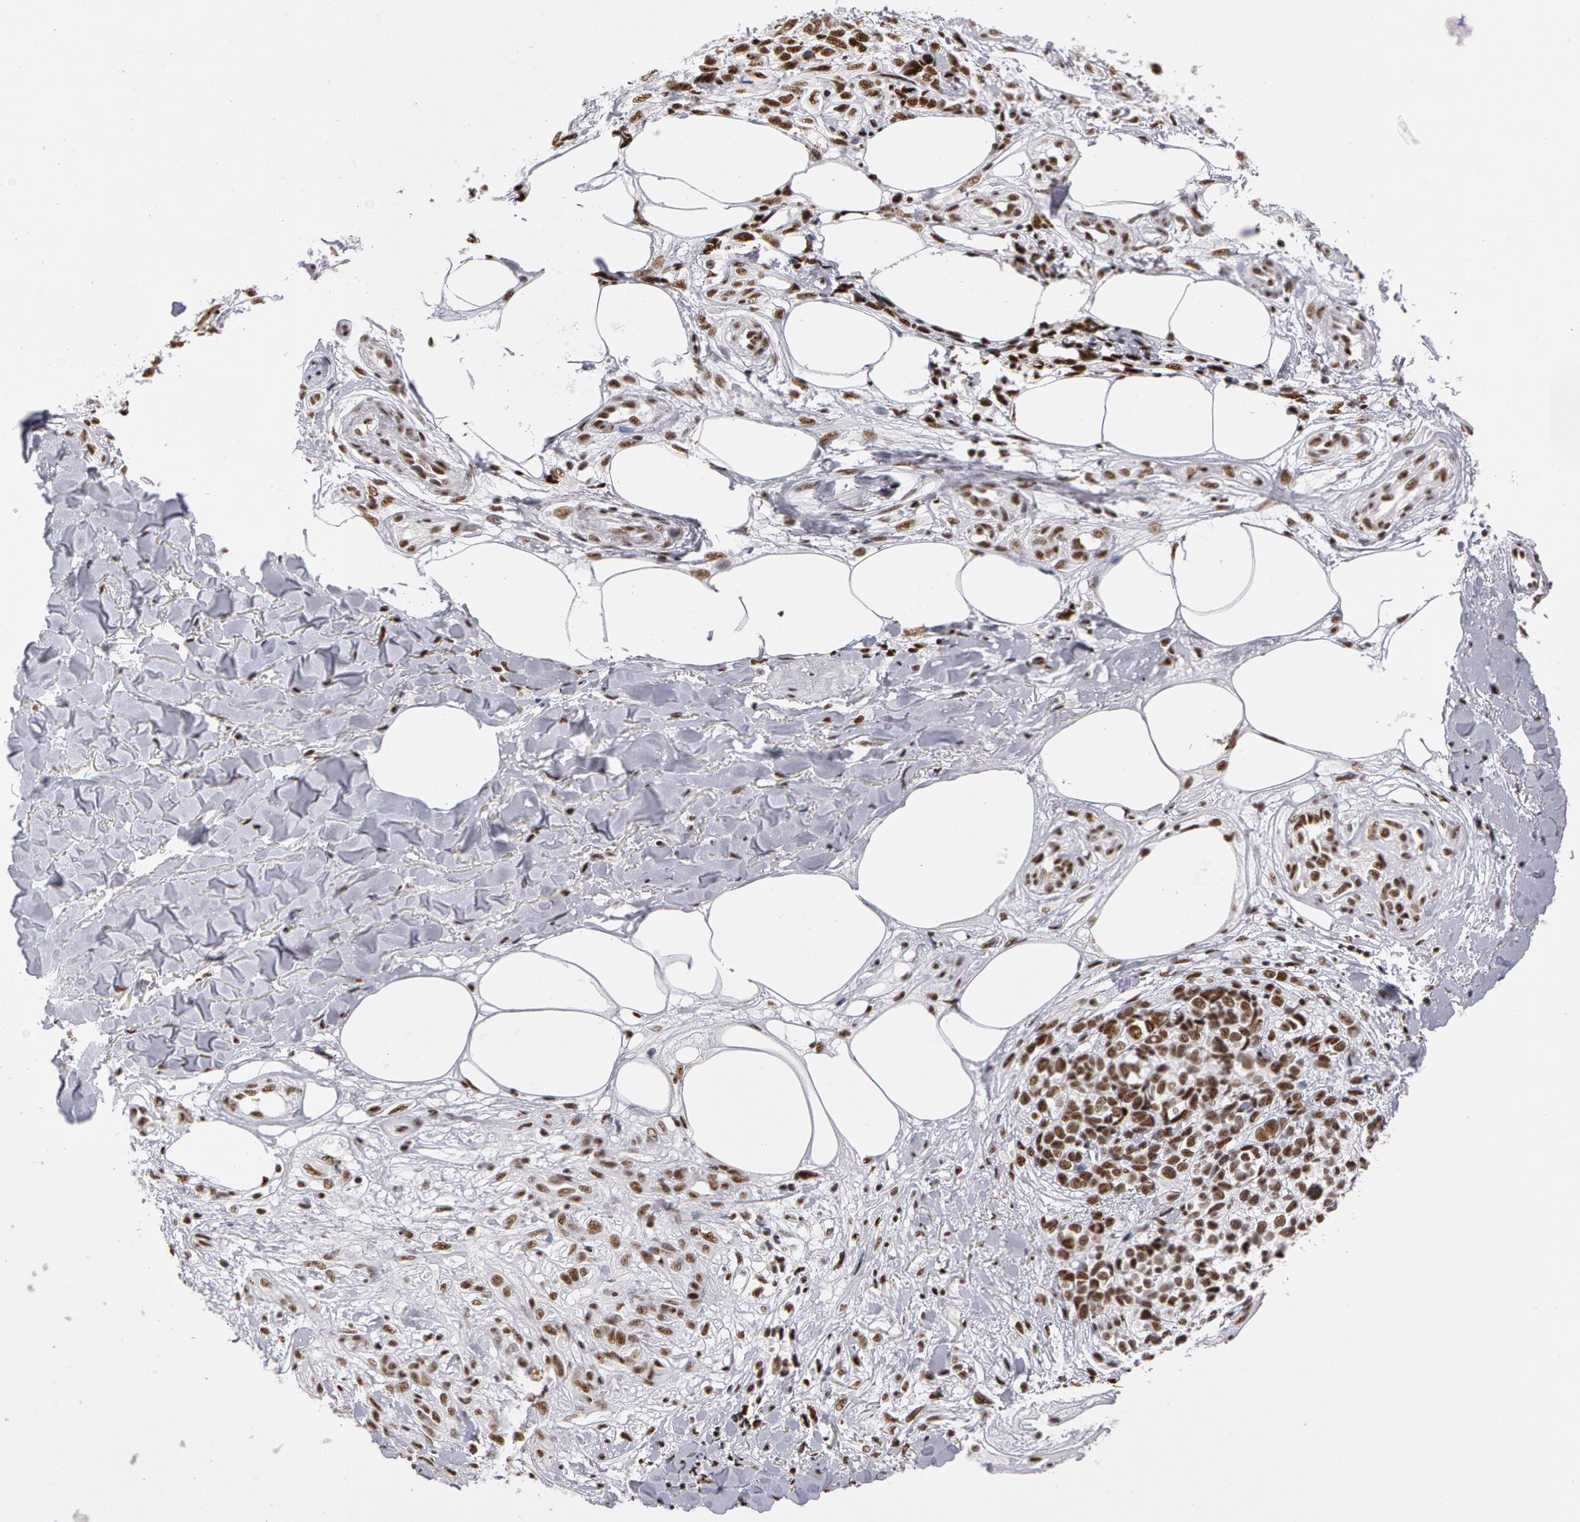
{"staining": {"intensity": "moderate", "quantity": ">75%", "location": "nuclear"}, "tissue": "melanoma", "cell_type": "Tumor cells", "image_type": "cancer", "snomed": [{"axis": "morphology", "description": "Malignant melanoma, NOS"}, {"axis": "topography", "description": "Skin"}], "caption": "Immunohistochemical staining of malignant melanoma shows medium levels of moderate nuclear staining in approximately >75% of tumor cells.", "gene": "PNN", "patient": {"sex": "female", "age": 85}}